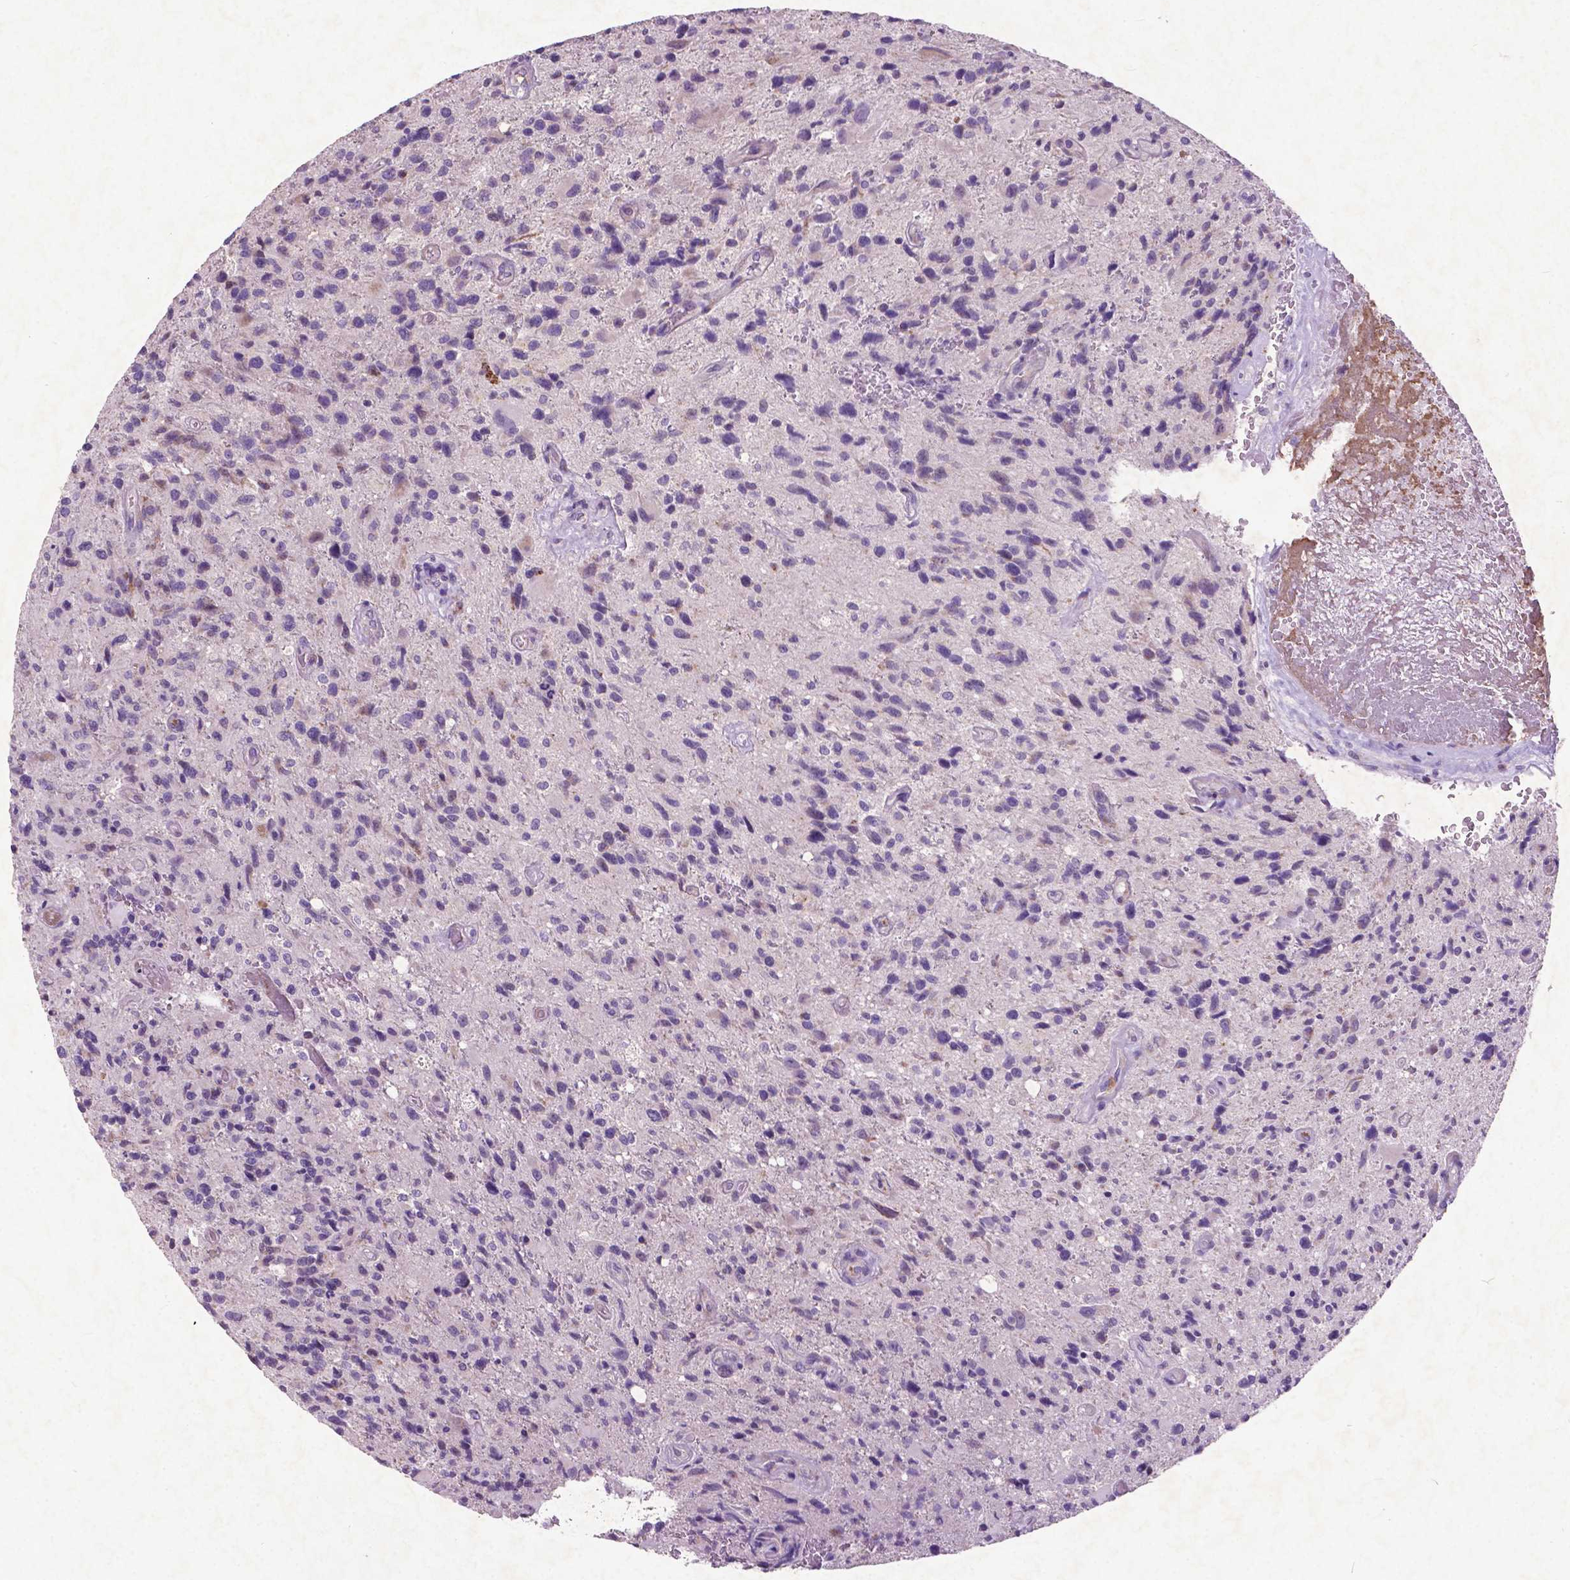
{"staining": {"intensity": "negative", "quantity": "none", "location": "none"}, "tissue": "glioma", "cell_type": "Tumor cells", "image_type": "cancer", "snomed": [{"axis": "morphology", "description": "Glioma, malignant, High grade"}, {"axis": "topography", "description": "Brain"}], "caption": "Micrograph shows no significant protein staining in tumor cells of malignant glioma (high-grade).", "gene": "ATG4D", "patient": {"sex": "male", "age": 63}}